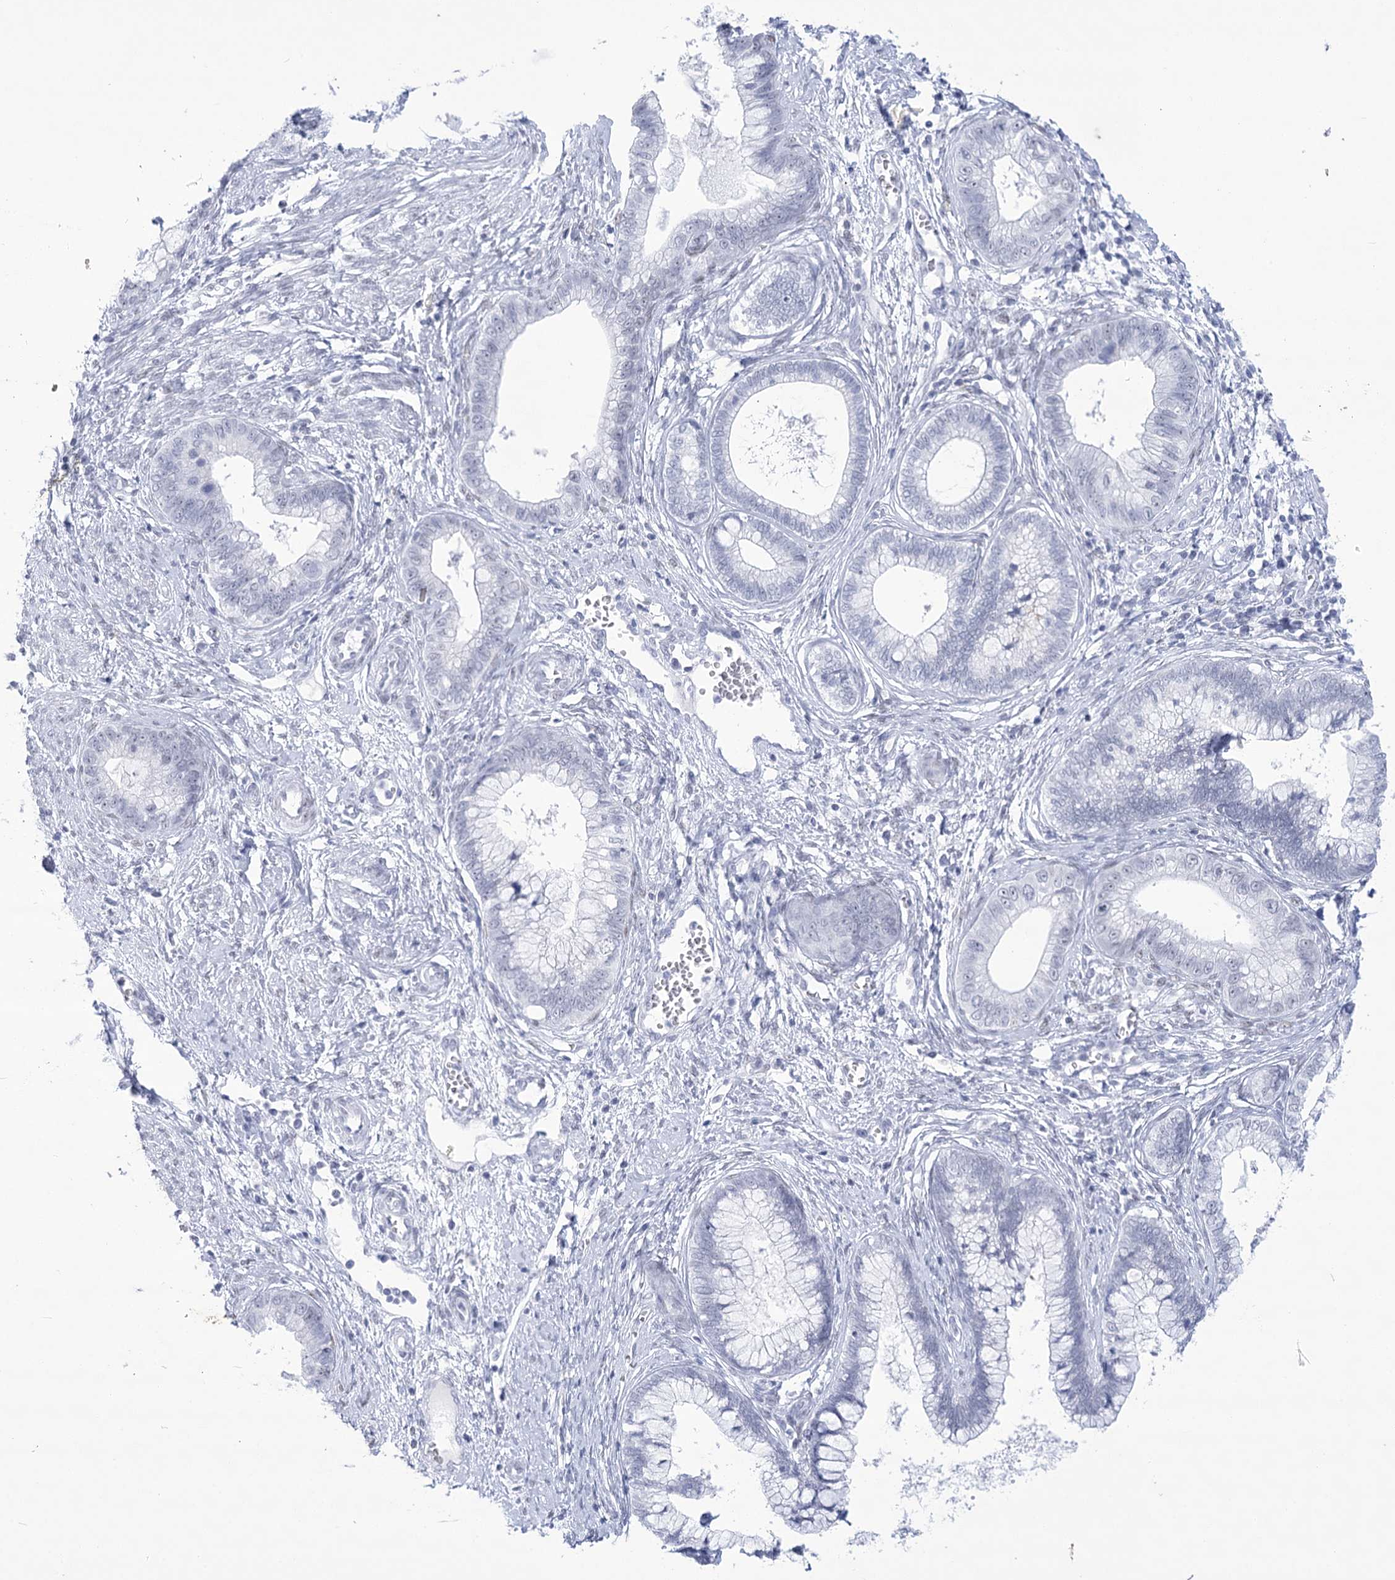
{"staining": {"intensity": "negative", "quantity": "none", "location": "none"}, "tissue": "cervical cancer", "cell_type": "Tumor cells", "image_type": "cancer", "snomed": [{"axis": "morphology", "description": "Adenocarcinoma, NOS"}, {"axis": "topography", "description": "Cervix"}], "caption": "High magnification brightfield microscopy of cervical cancer (adenocarcinoma) stained with DAB (3,3'-diaminobenzidine) (brown) and counterstained with hematoxylin (blue): tumor cells show no significant staining.", "gene": "HORMAD1", "patient": {"sex": "female", "age": 44}}